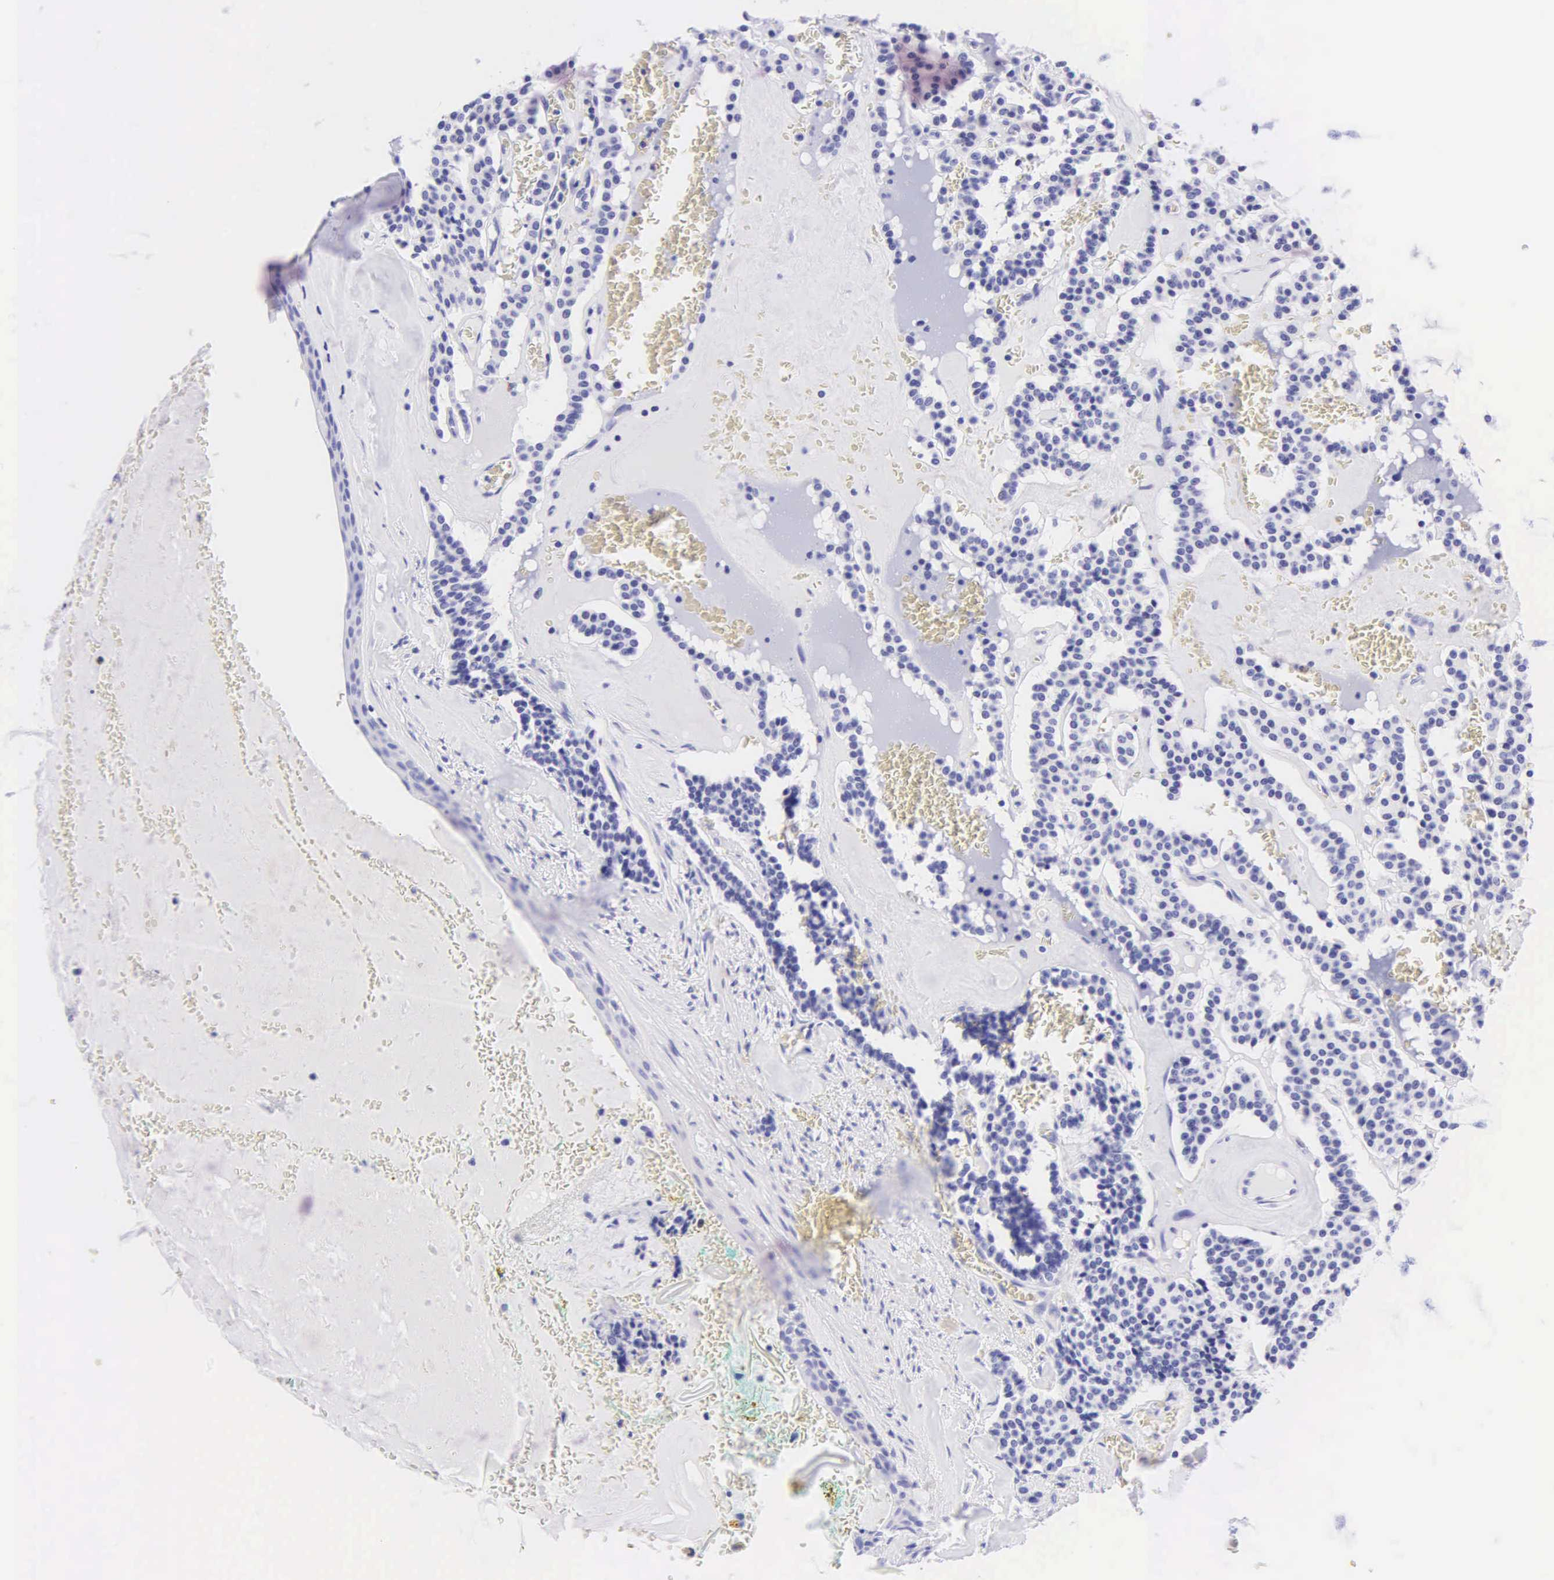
{"staining": {"intensity": "negative", "quantity": "none", "location": "none"}, "tissue": "carcinoid", "cell_type": "Tumor cells", "image_type": "cancer", "snomed": [{"axis": "morphology", "description": "Carcinoid, malignant, NOS"}, {"axis": "topography", "description": "Bronchus"}], "caption": "The photomicrograph displays no staining of tumor cells in carcinoid (malignant).", "gene": "KRT20", "patient": {"sex": "male", "age": 55}}